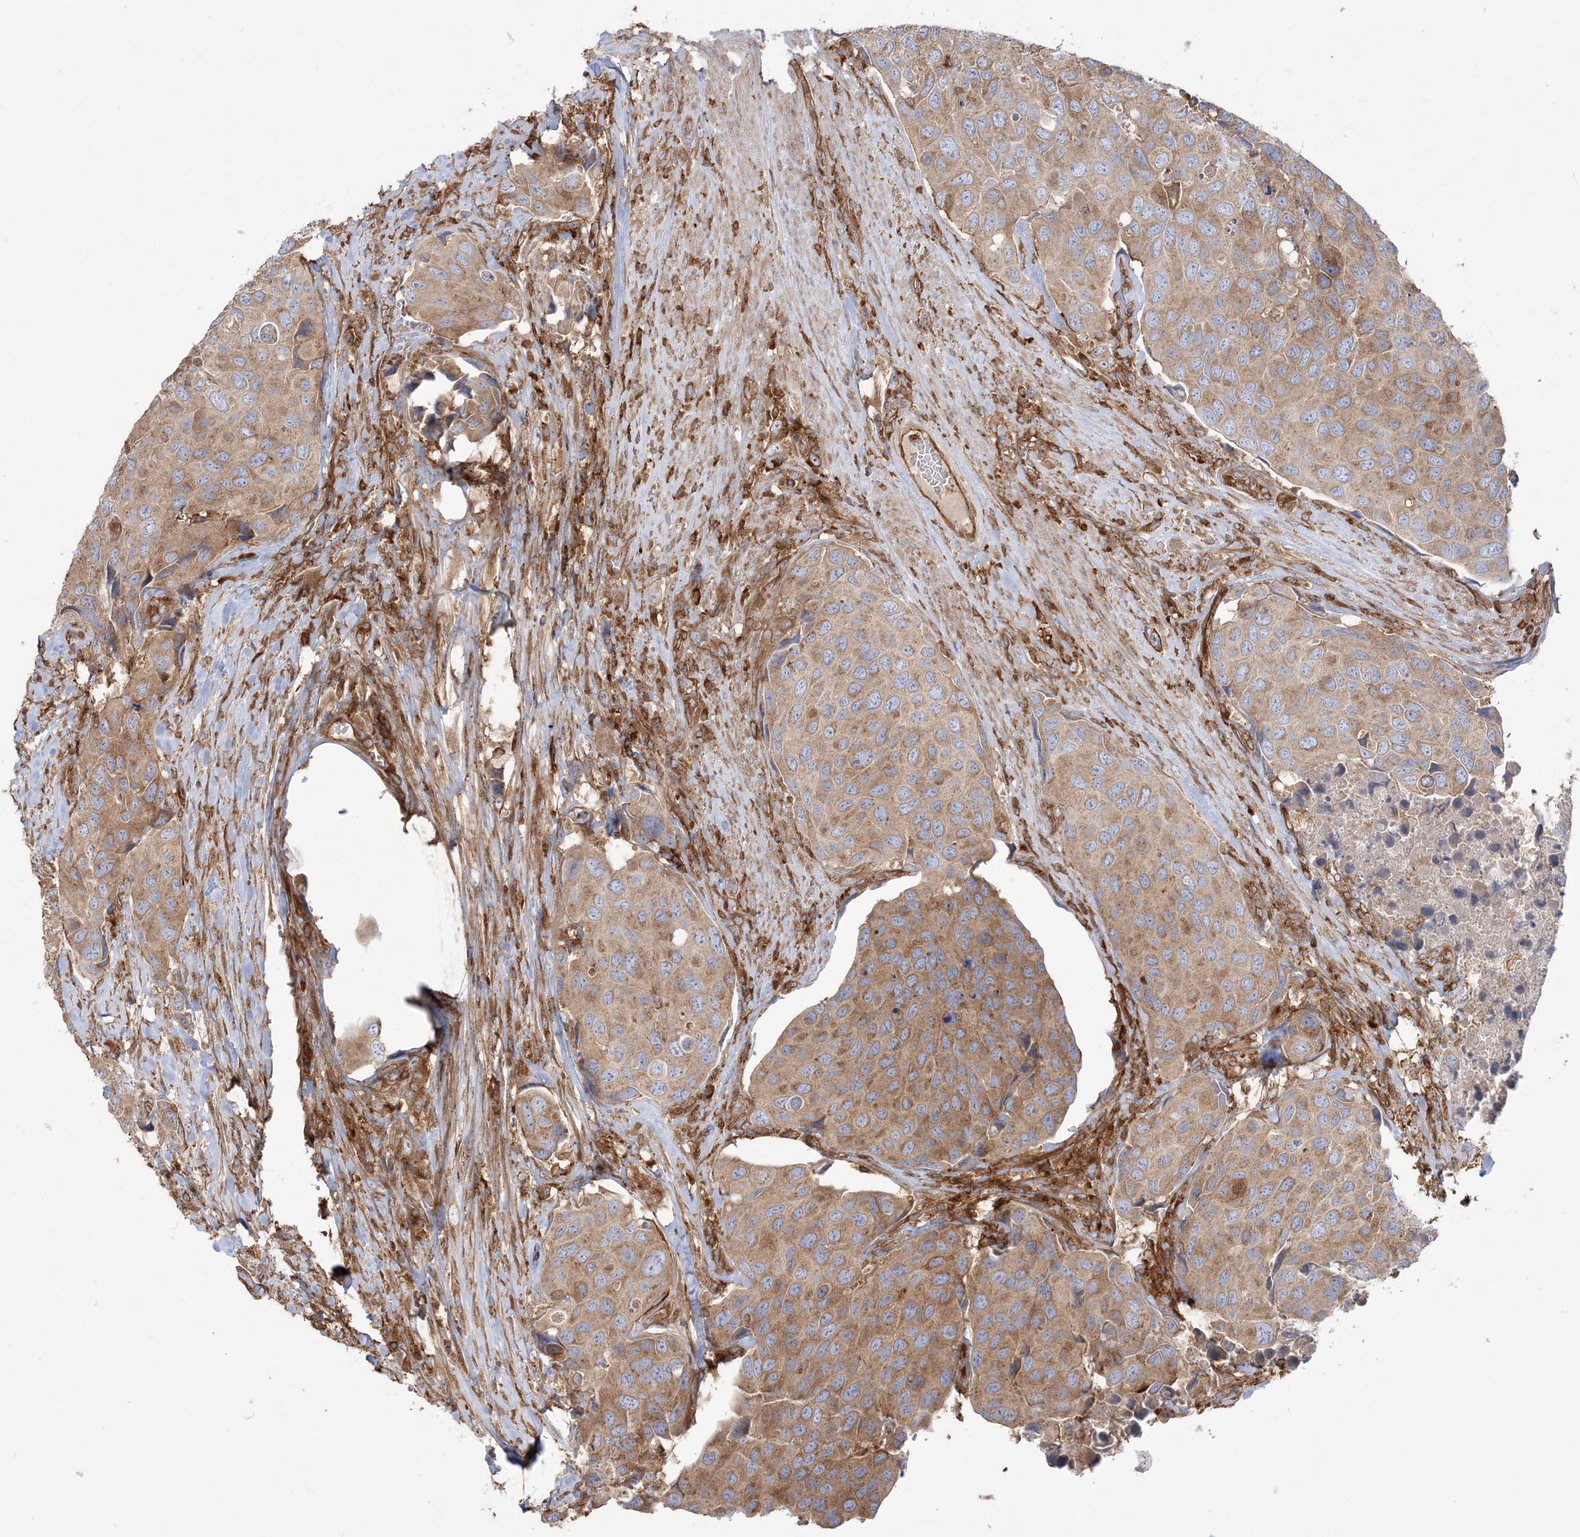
{"staining": {"intensity": "weak", "quantity": ">75%", "location": "cytoplasmic/membranous"}, "tissue": "urothelial cancer", "cell_type": "Tumor cells", "image_type": "cancer", "snomed": [{"axis": "morphology", "description": "Urothelial carcinoma, High grade"}, {"axis": "topography", "description": "Urinary bladder"}], "caption": "DAB immunohistochemical staining of urothelial cancer shows weak cytoplasmic/membranous protein staining in approximately >75% of tumor cells. The staining was performed using DAB (3,3'-diaminobenzidine) to visualize the protein expression in brown, while the nuclei were stained in blue with hematoxylin (Magnification: 20x).", "gene": "TBC1D5", "patient": {"sex": "male", "age": 74}}